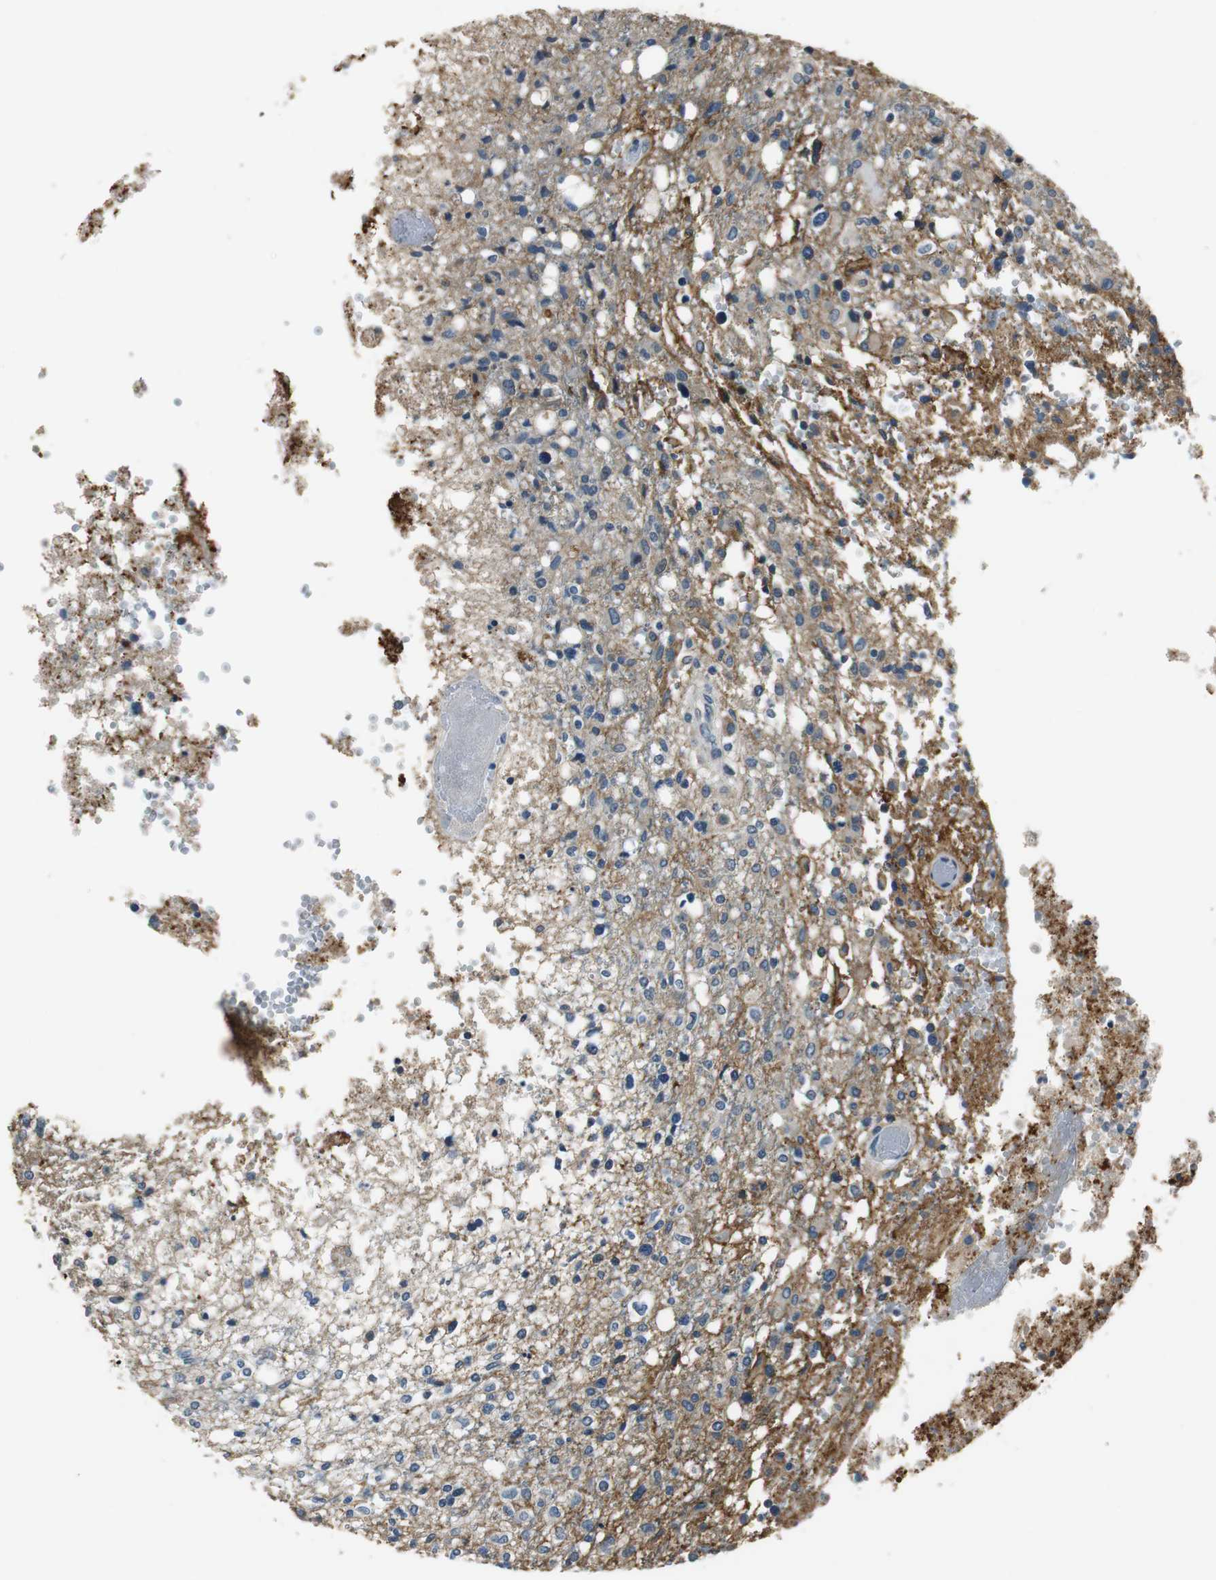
{"staining": {"intensity": "negative", "quantity": "none", "location": "none"}, "tissue": "glioma", "cell_type": "Tumor cells", "image_type": "cancer", "snomed": [{"axis": "morphology", "description": "Glioma, malignant, High grade"}, {"axis": "topography", "description": "Cerebral cortex"}], "caption": "Tumor cells are negative for brown protein staining in malignant glioma (high-grade).", "gene": "MTIF2", "patient": {"sex": "male", "age": 76}}